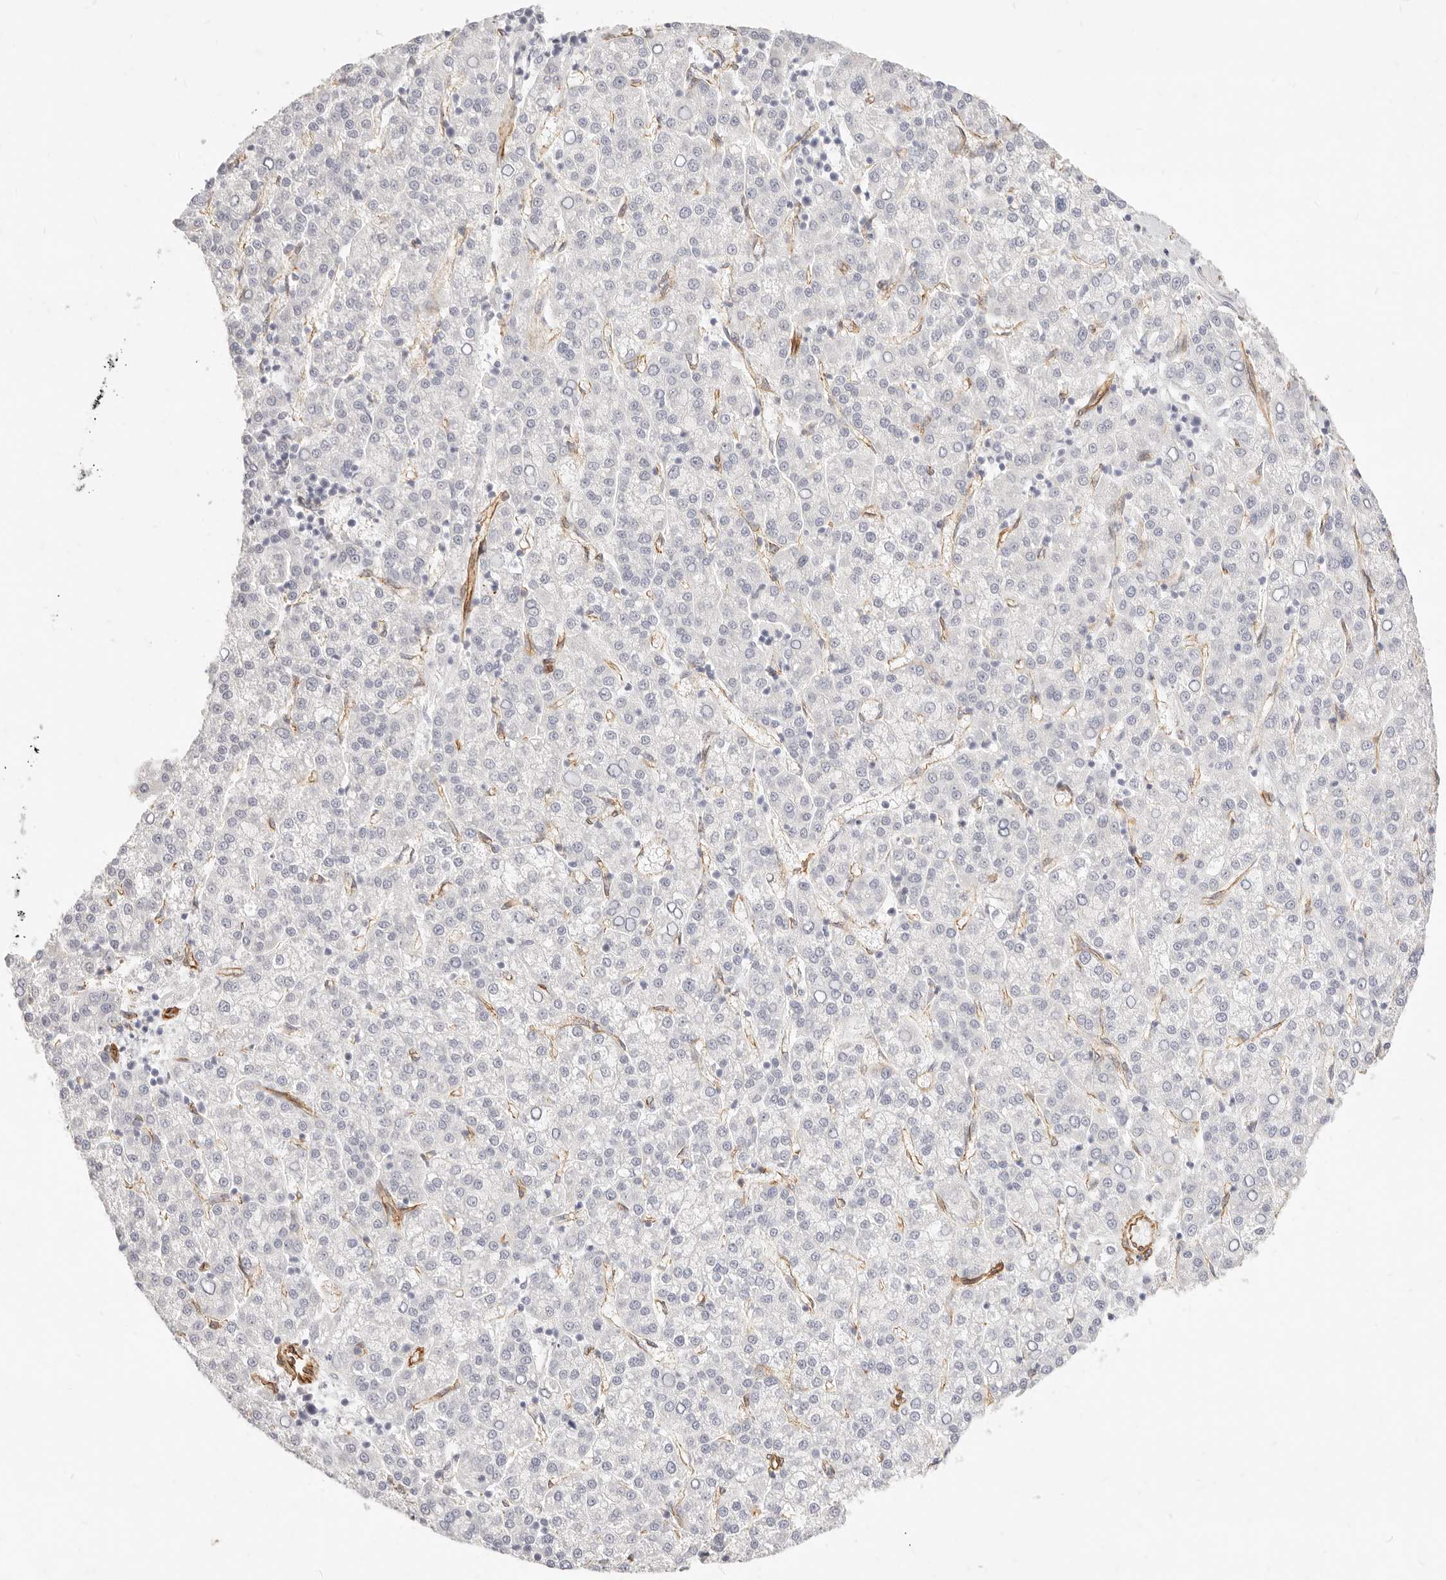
{"staining": {"intensity": "negative", "quantity": "none", "location": "none"}, "tissue": "liver cancer", "cell_type": "Tumor cells", "image_type": "cancer", "snomed": [{"axis": "morphology", "description": "Carcinoma, Hepatocellular, NOS"}, {"axis": "topography", "description": "Liver"}], "caption": "A photomicrograph of human liver cancer is negative for staining in tumor cells.", "gene": "NUS1", "patient": {"sex": "female", "age": 58}}